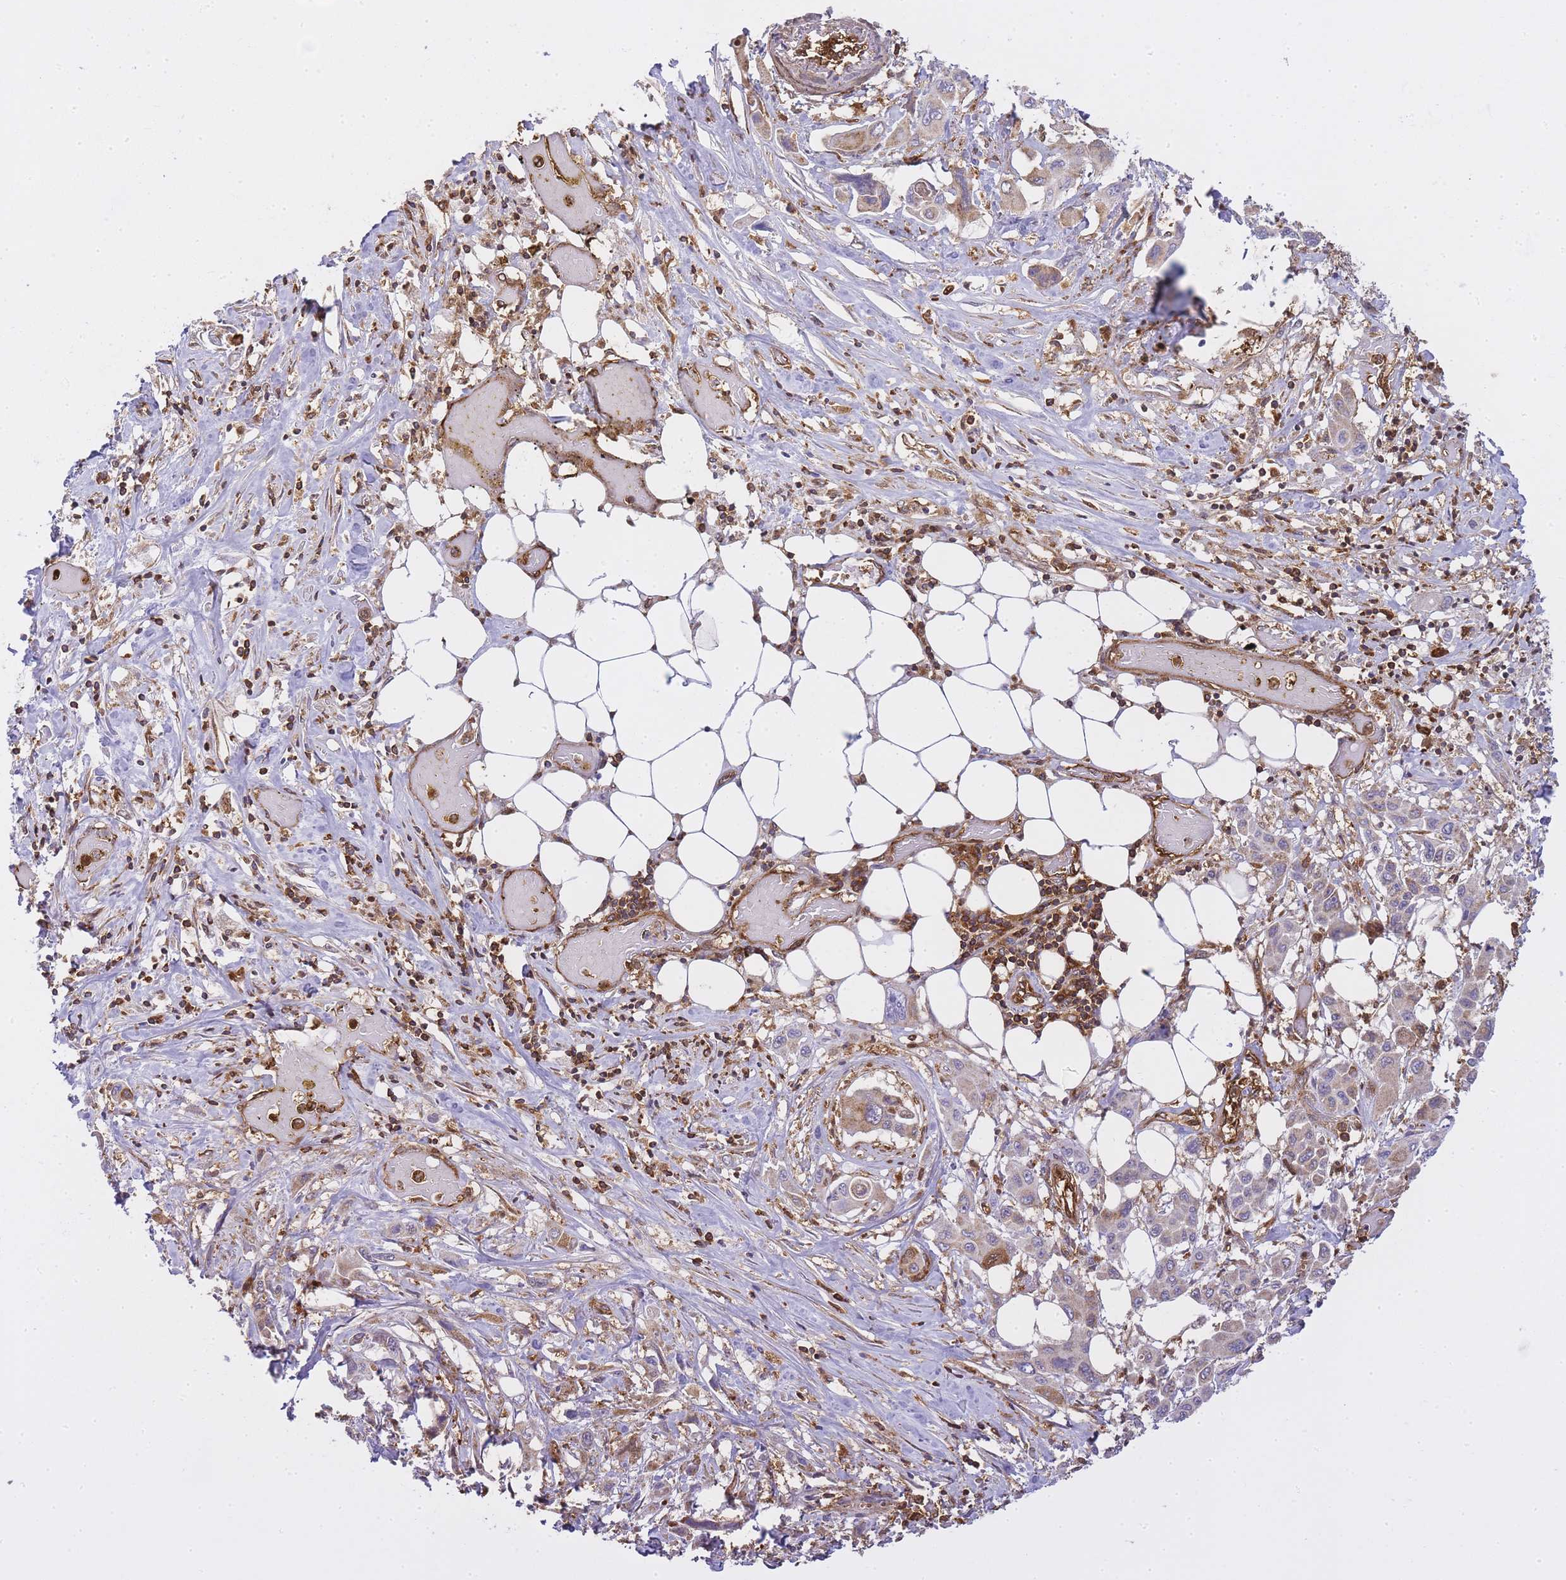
{"staining": {"intensity": "strong", "quantity": "25%-75%", "location": "cytoplasmic/membranous"}, "tissue": "pancreatic cancer", "cell_type": "Tumor cells", "image_type": "cancer", "snomed": [{"axis": "morphology", "description": "Adenocarcinoma, NOS"}, {"axis": "topography", "description": "Pancreas"}], "caption": "Human adenocarcinoma (pancreatic) stained for a protein (brown) shows strong cytoplasmic/membranous positive staining in about 25%-75% of tumor cells.", "gene": "MSN", "patient": {"sex": "male", "age": 92}}